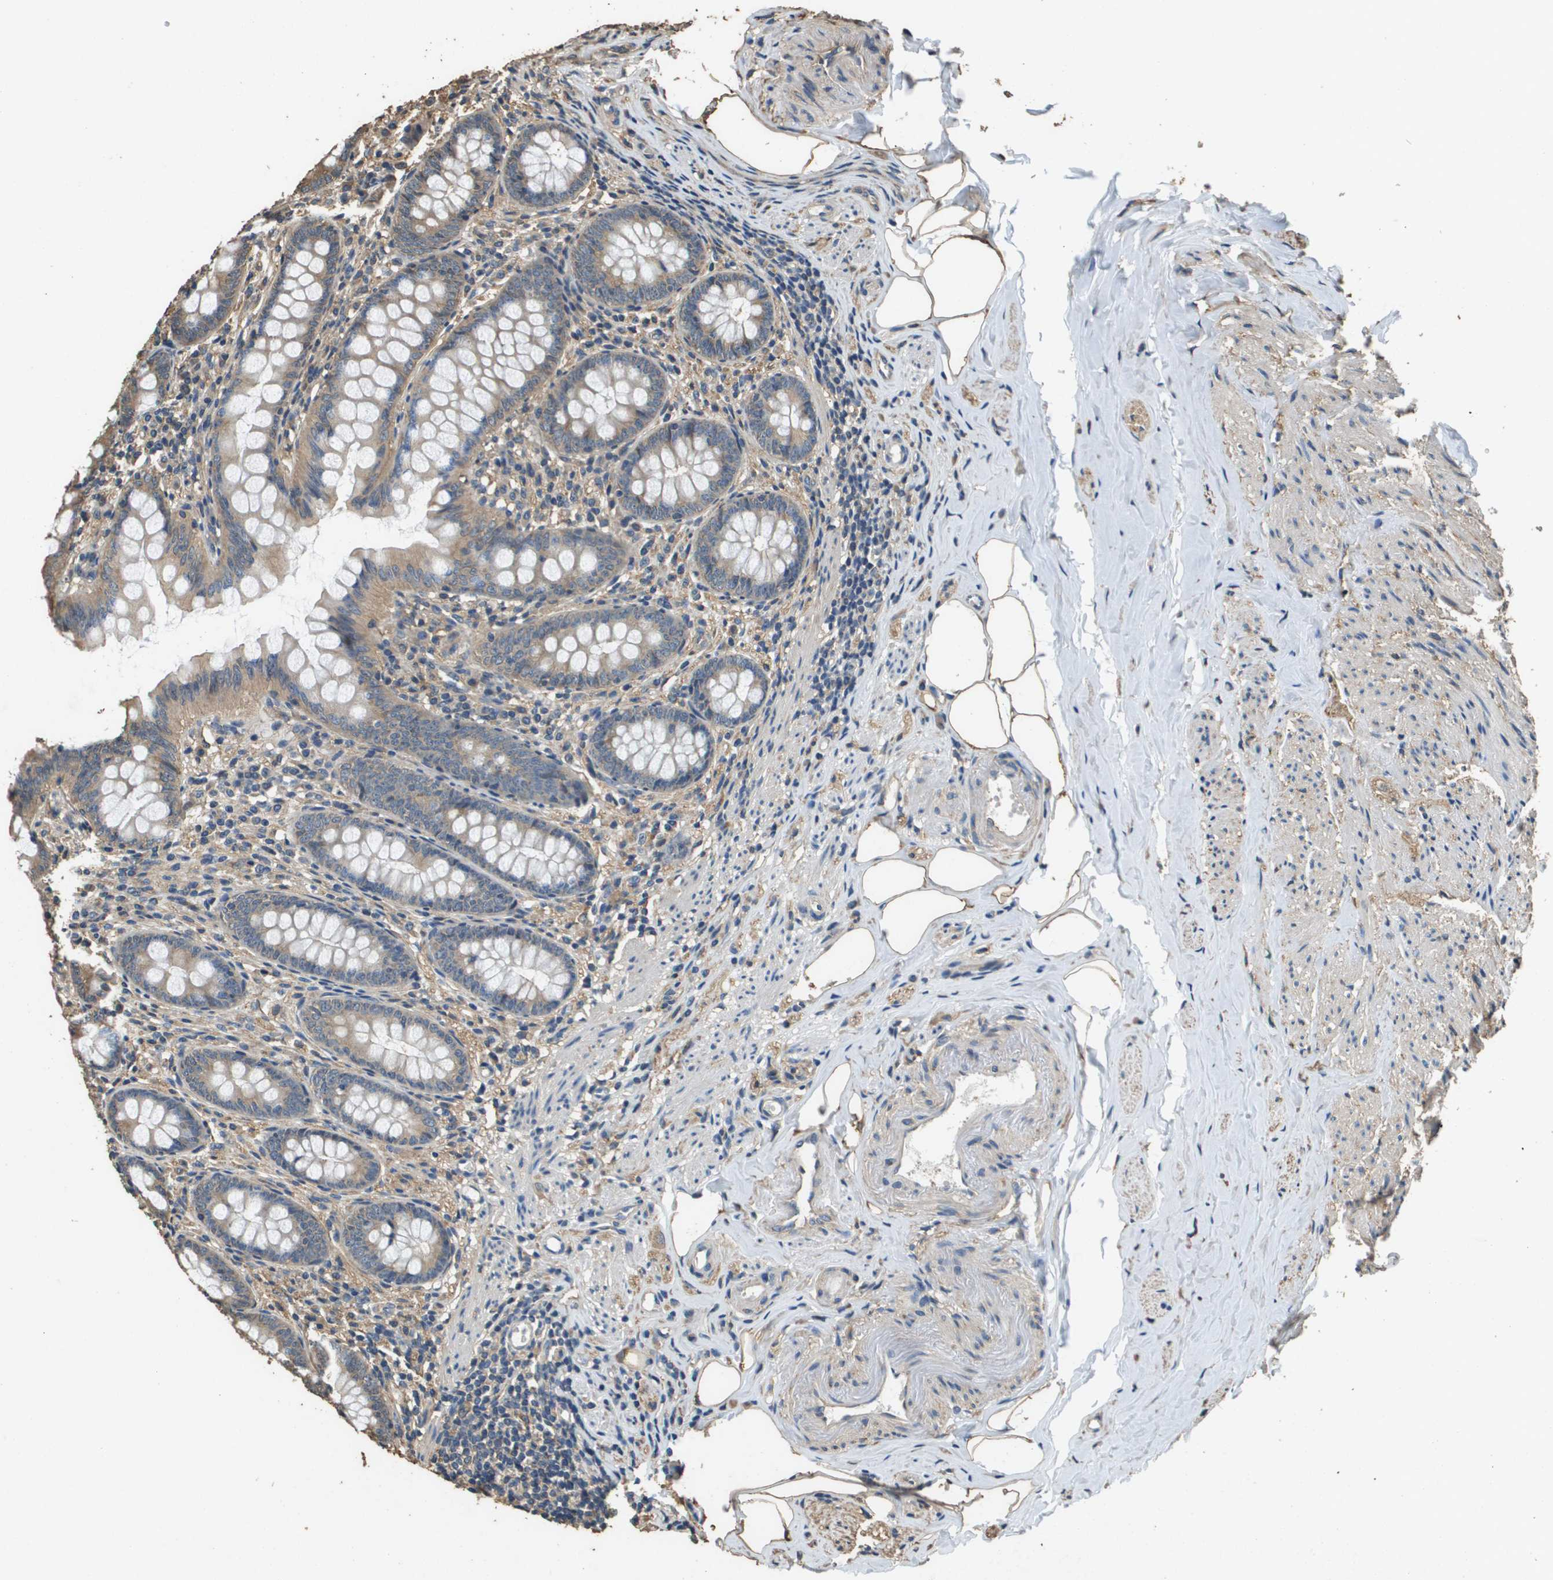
{"staining": {"intensity": "moderate", "quantity": "25%-75%", "location": "cytoplasmic/membranous"}, "tissue": "appendix", "cell_type": "Glandular cells", "image_type": "normal", "snomed": [{"axis": "morphology", "description": "Normal tissue, NOS"}, {"axis": "topography", "description": "Appendix"}], "caption": "Immunohistochemical staining of normal human appendix demonstrates 25%-75% levels of moderate cytoplasmic/membranous protein expression in about 25%-75% of glandular cells. (DAB IHC with brightfield microscopy, high magnification).", "gene": "RAB6B", "patient": {"sex": "female", "age": 77}}